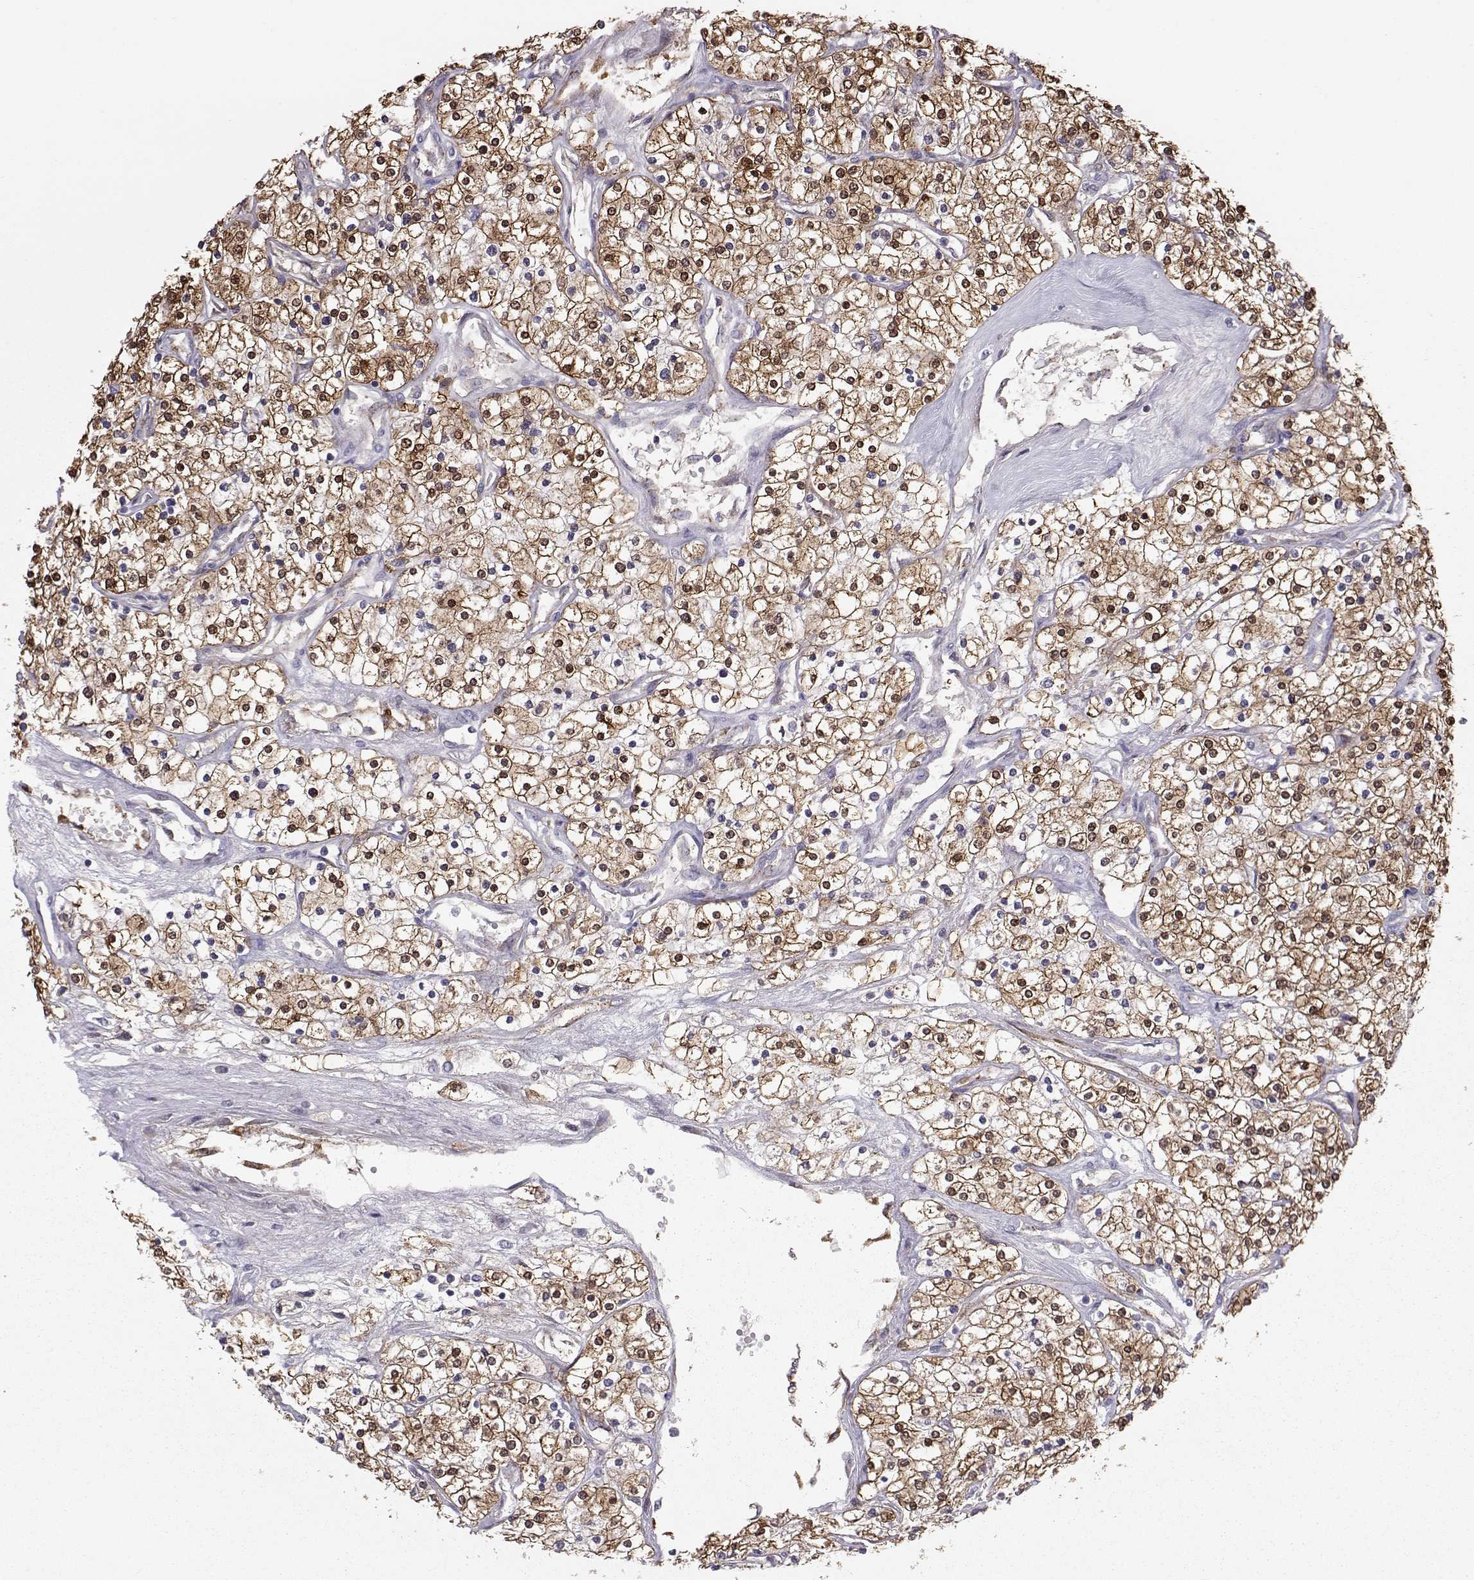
{"staining": {"intensity": "strong", "quantity": ">75%", "location": "cytoplasmic/membranous,nuclear"}, "tissue": "renal cancer", "cell_type": "Tumor cells", "image_type": "cancer", "snomed": [{"axis": "morphology", "description": "Adenocarcinoma, NOS"}, {"axis": "topography", "description": "Kidney"}], "caption": "This is a micrograph of immunohistochemistry staining of adenocarcinoma (renal), which shows strong staining in the cytoplasmic/membranous and nuclear of tumor cells.", "gene": "NCAM2", "patient": {"sex": "male", "age": 80}}